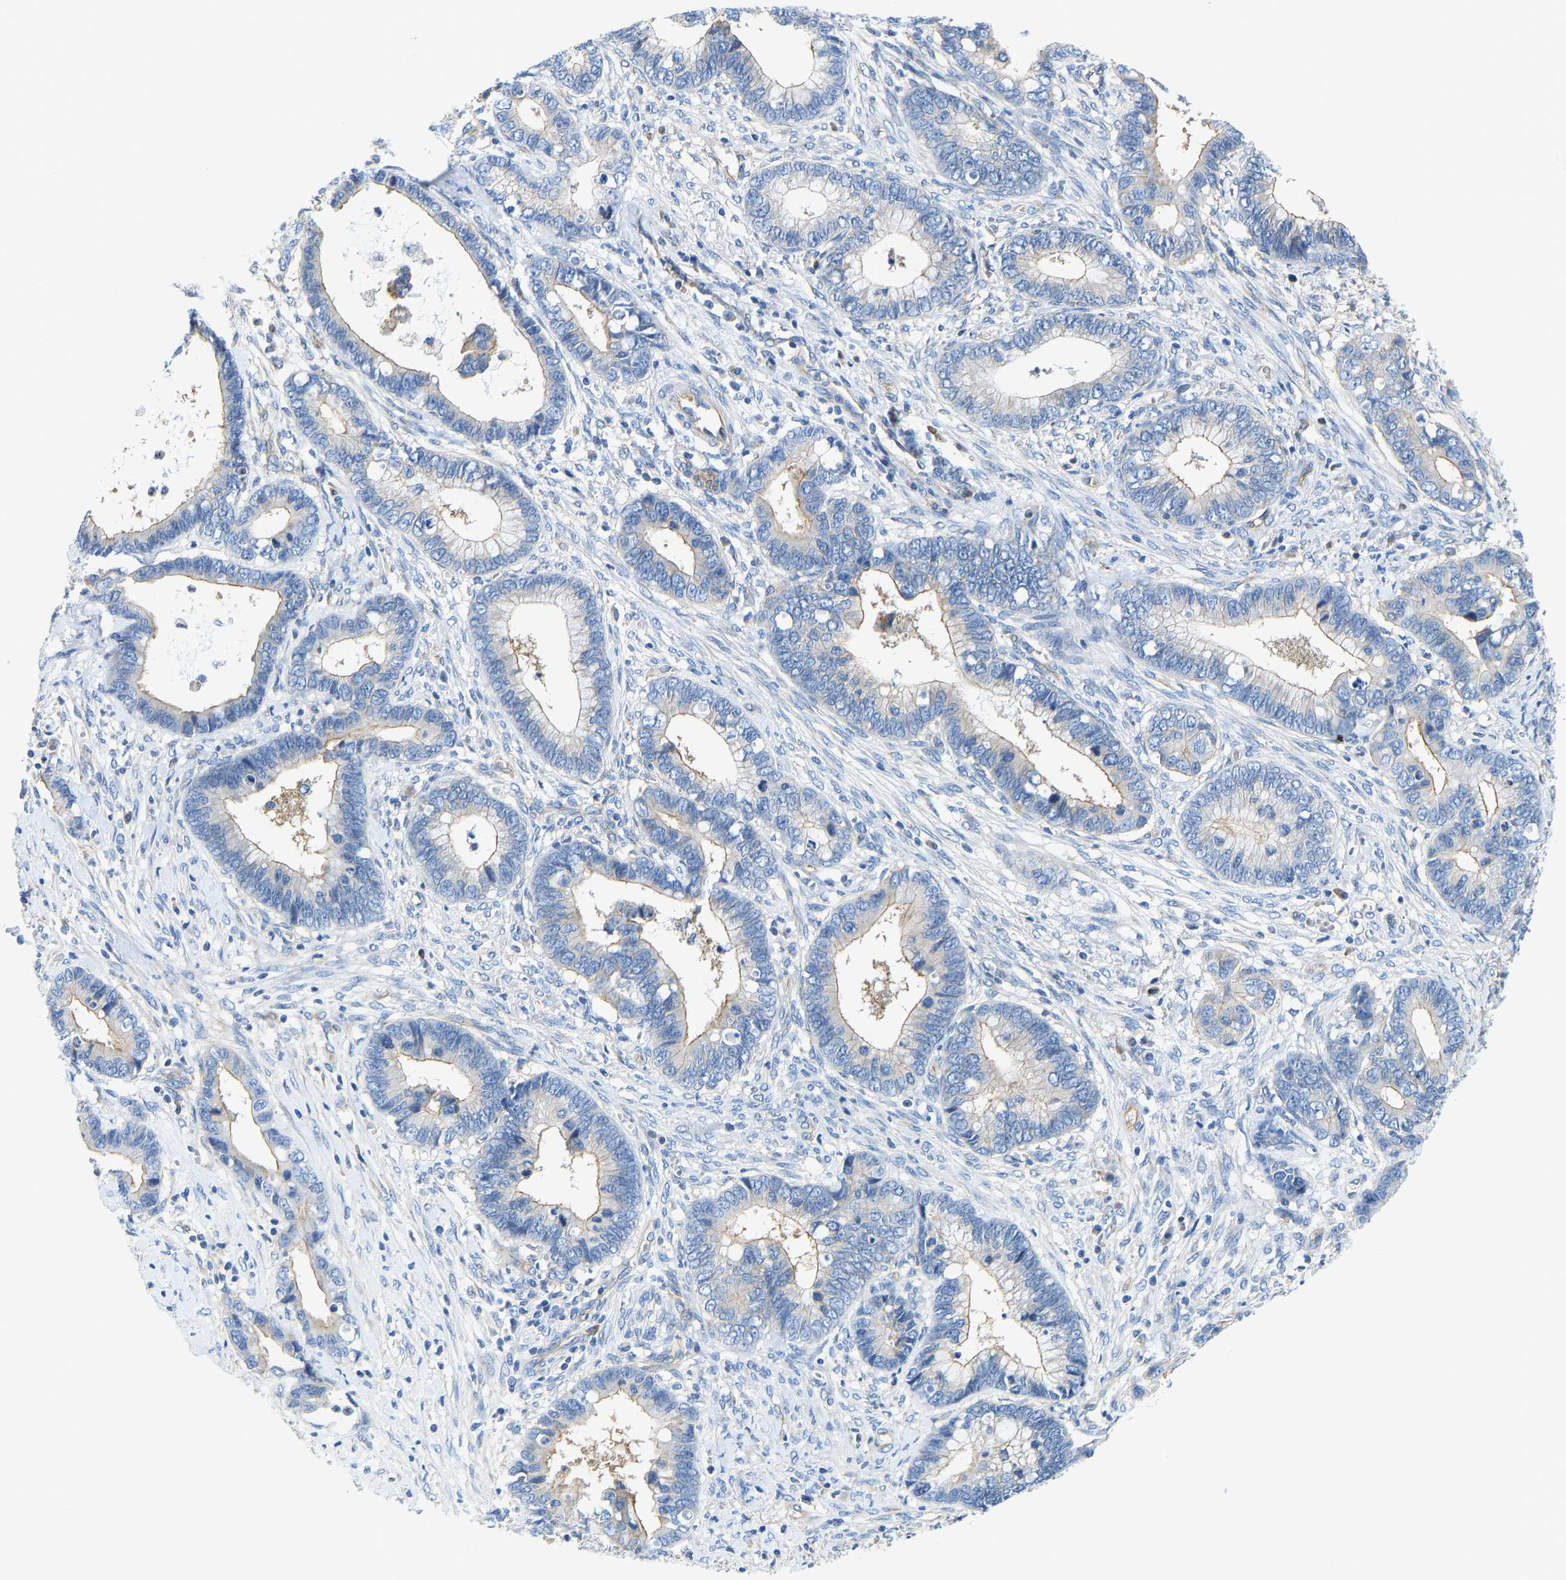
{"staining": {"intensity": "moderate", "quantity": "25%-75%", "location": "cytoplasmic/membranous"}, "tissue": "cervical cancer", "cell_type": "Tumor cells", "image_type": "cancer", "snomed": [{"axis": "morphology", "description": "Adenocarcinoma, NOS"}, {"axis": "topography", "description": "Cervix"}], "caption": "Cervical cancer (adenocarcinoma) stained with a brown dye shows moderate cytoplasmic/membranous positive positivity in approximately 25%-75% of tumor cells.", "gene": "CHAD", "patient": {"sex": "female", "age": 44}}